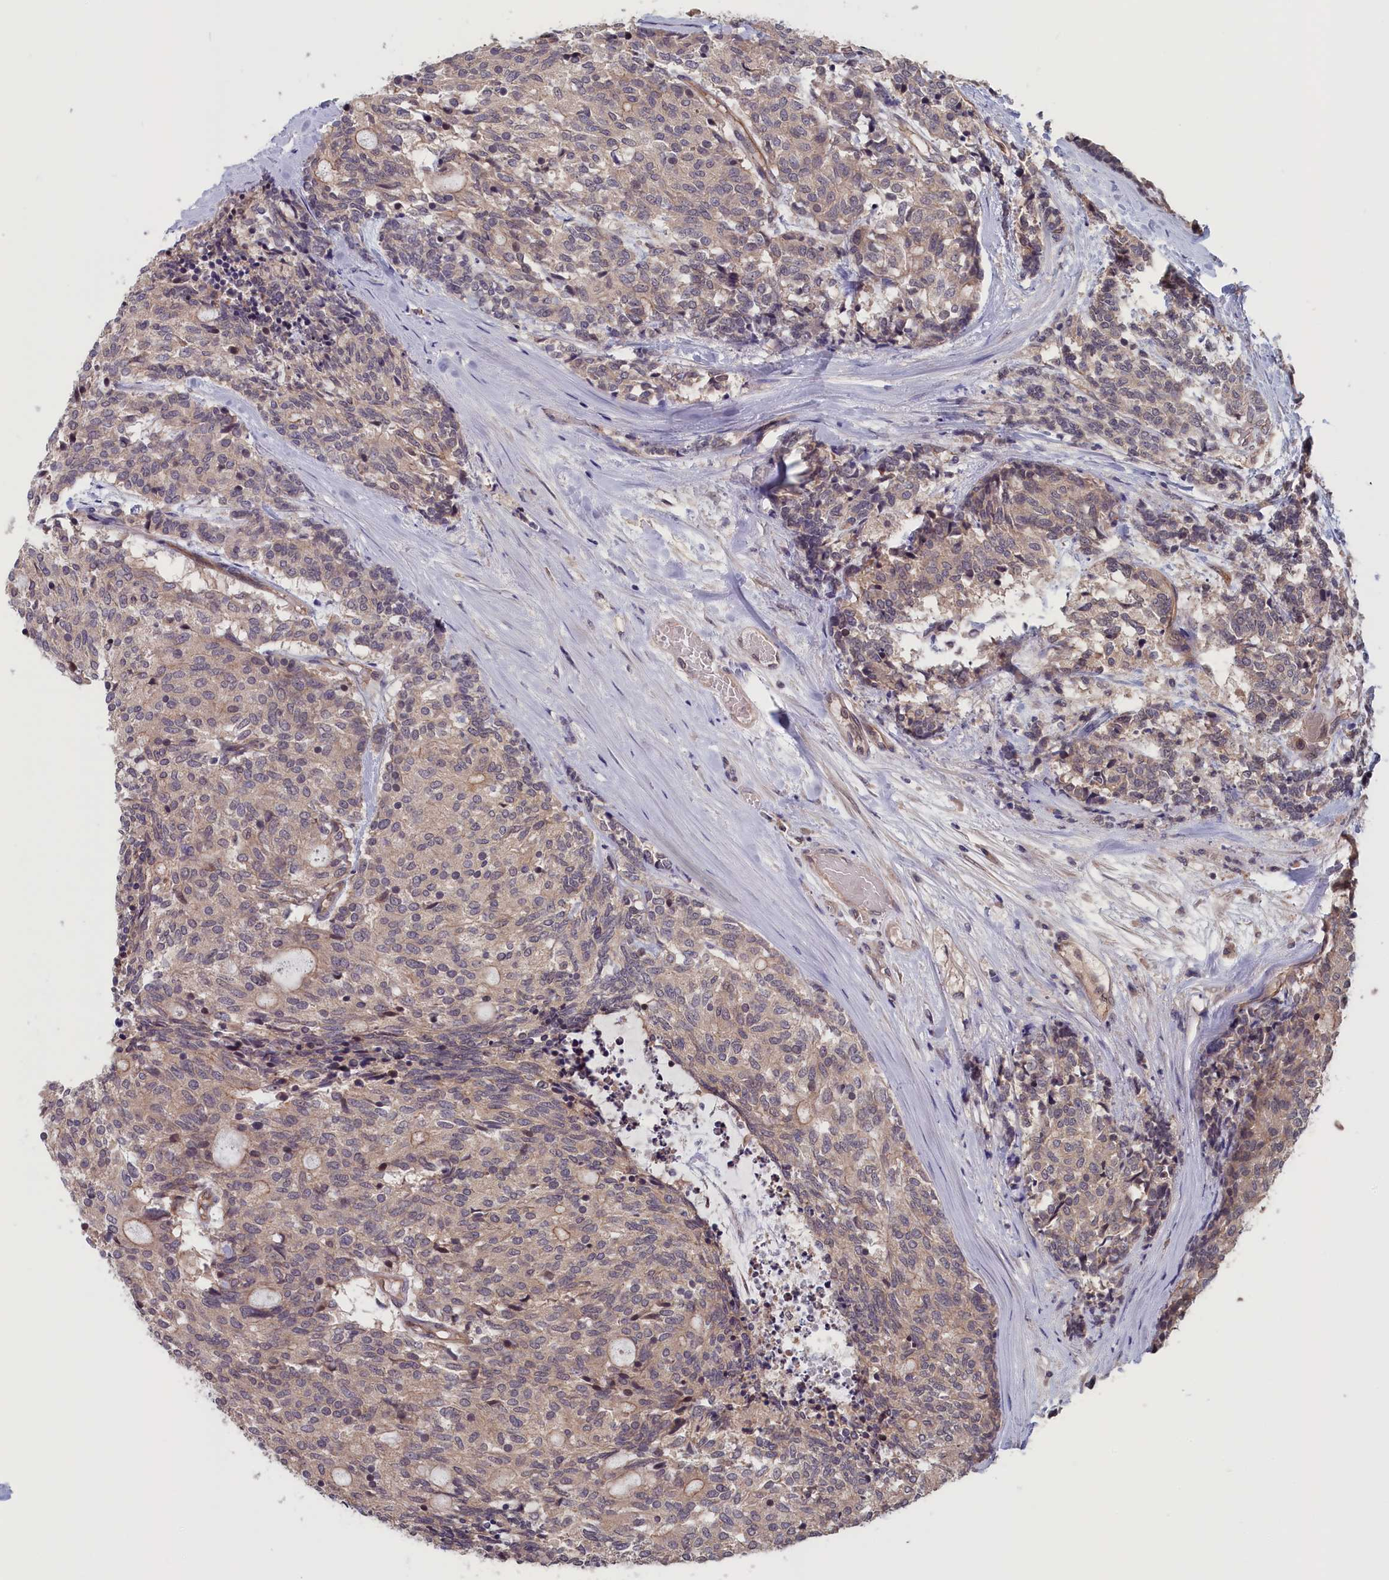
{"staining": {"intensity": "weak", "quantity": "25%-75%", "location": "cytoplasmic/membranous"}, "tissue": "carcinoid", "cell_type": "Tumor cells", "image_type": "cancer", "snomed": [{"axis": "morphology", "description": "Carcinoid, malignant, NOS"}, {"axis": "topography", "description": "Pancreas"}], "caption": "IHC photomicrograph of human carcinoid stained for a protein (brown), which displays low levels of weak cytoplasmic/membranous positivity in about 25%-75% of tumor cells.", "gene": "PLP2", "patient": {"sex": "female", "age": 54}}